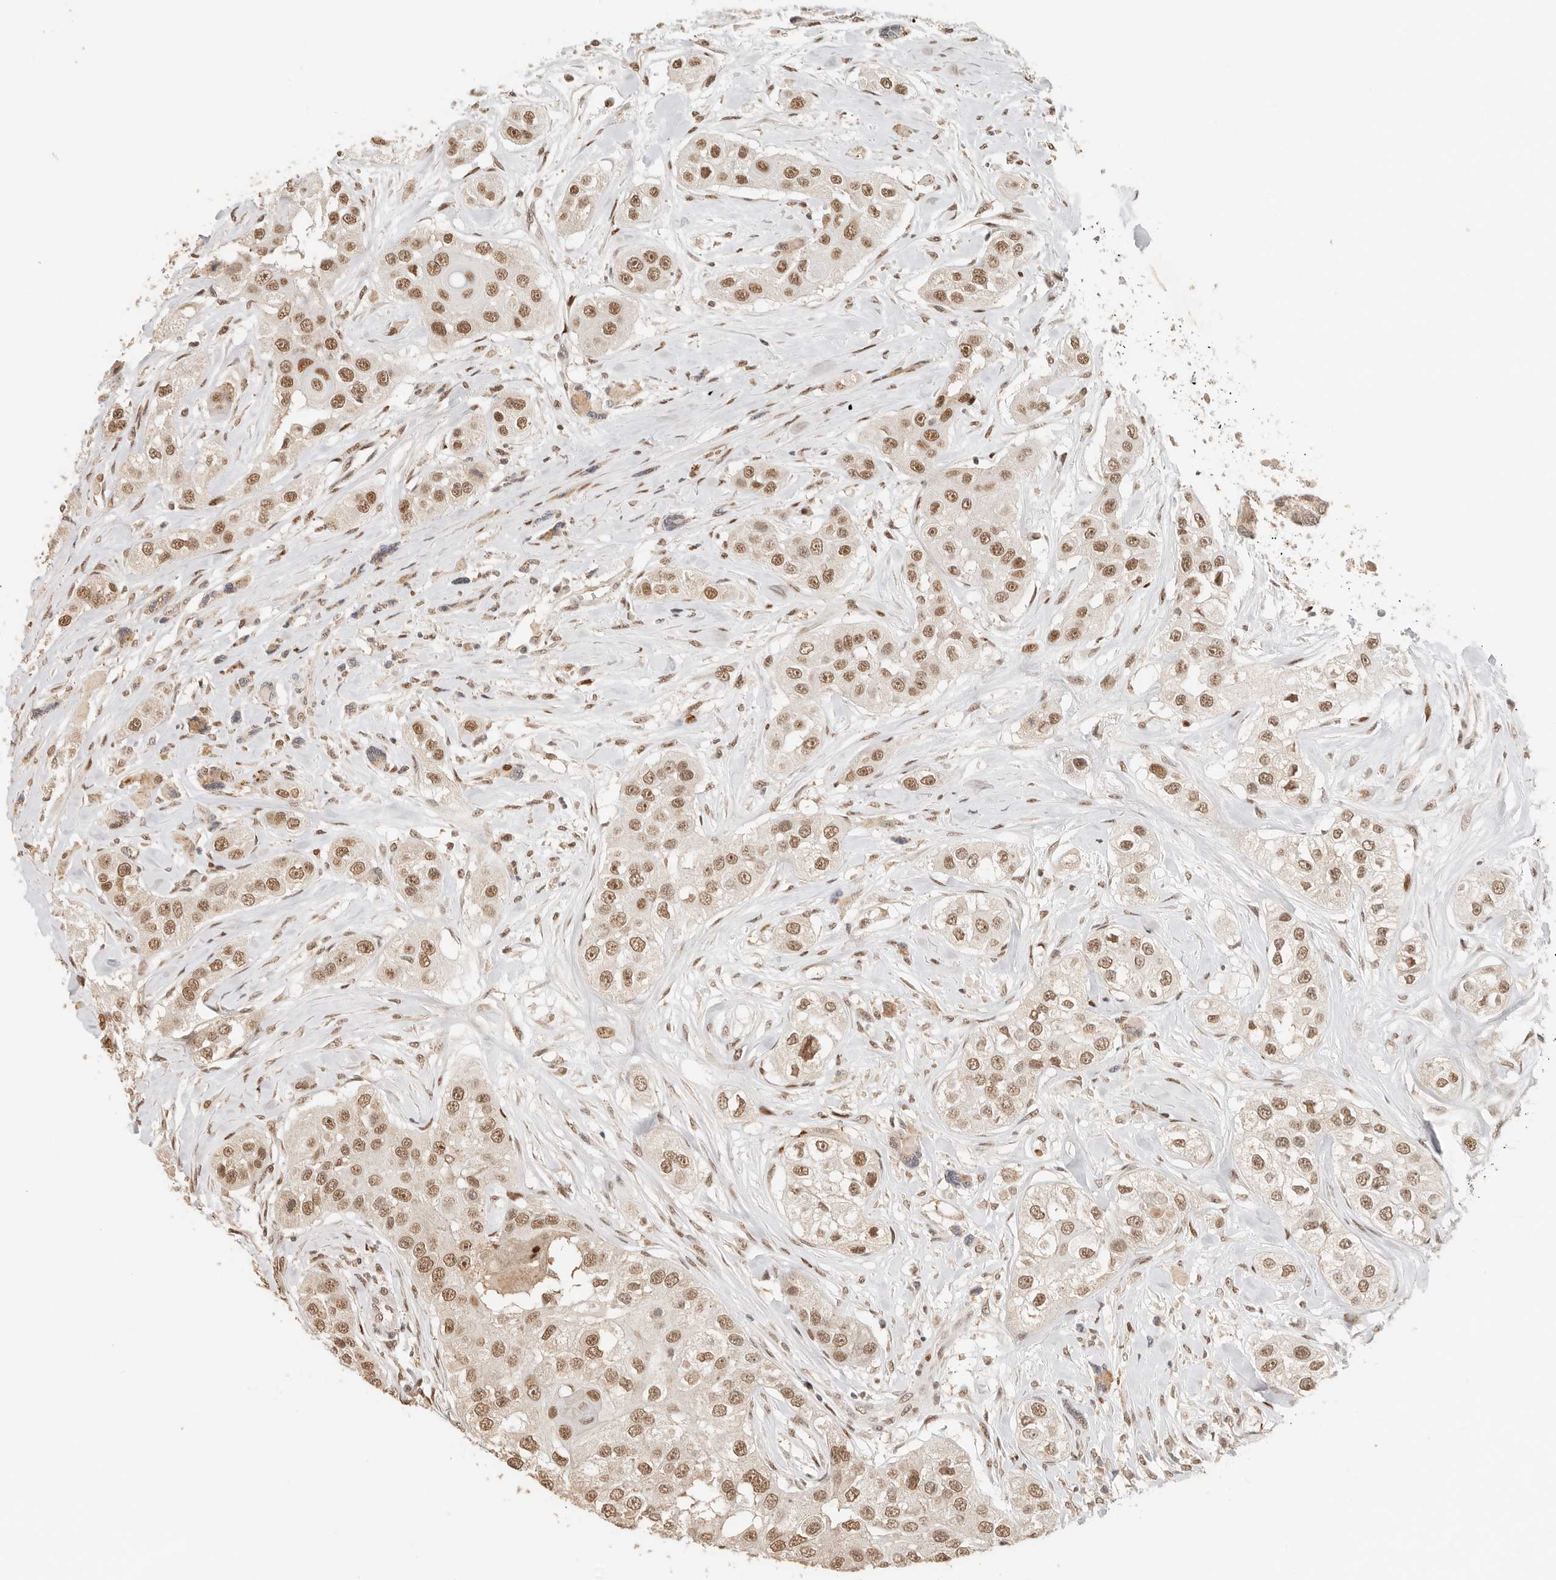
{"staining": {"intensity": "moderate", "quantity": ">75%", "location": "nuclear"}, "tissue": "head and neck cancer", "cell_type": "Tumor cells", "image_type": "cancer", "snomed": [{"axis": "morphology", "description": "Normal tissue, NOS"}, {"axis": "morphology", "description": "Squamous cell carcinoma, NOS"}, {"axis": "topography", "description": "Skeletal muscle"}, {"axis": "topography", "description": "Head-Neck"}], "caption": "The image exhibits a brown stain indicating the presence of a protein in the nuclear of tumor cells in head and neck cancer.", "gene": "NPAS2", "patient": {"sex": "male", "age": 51}}